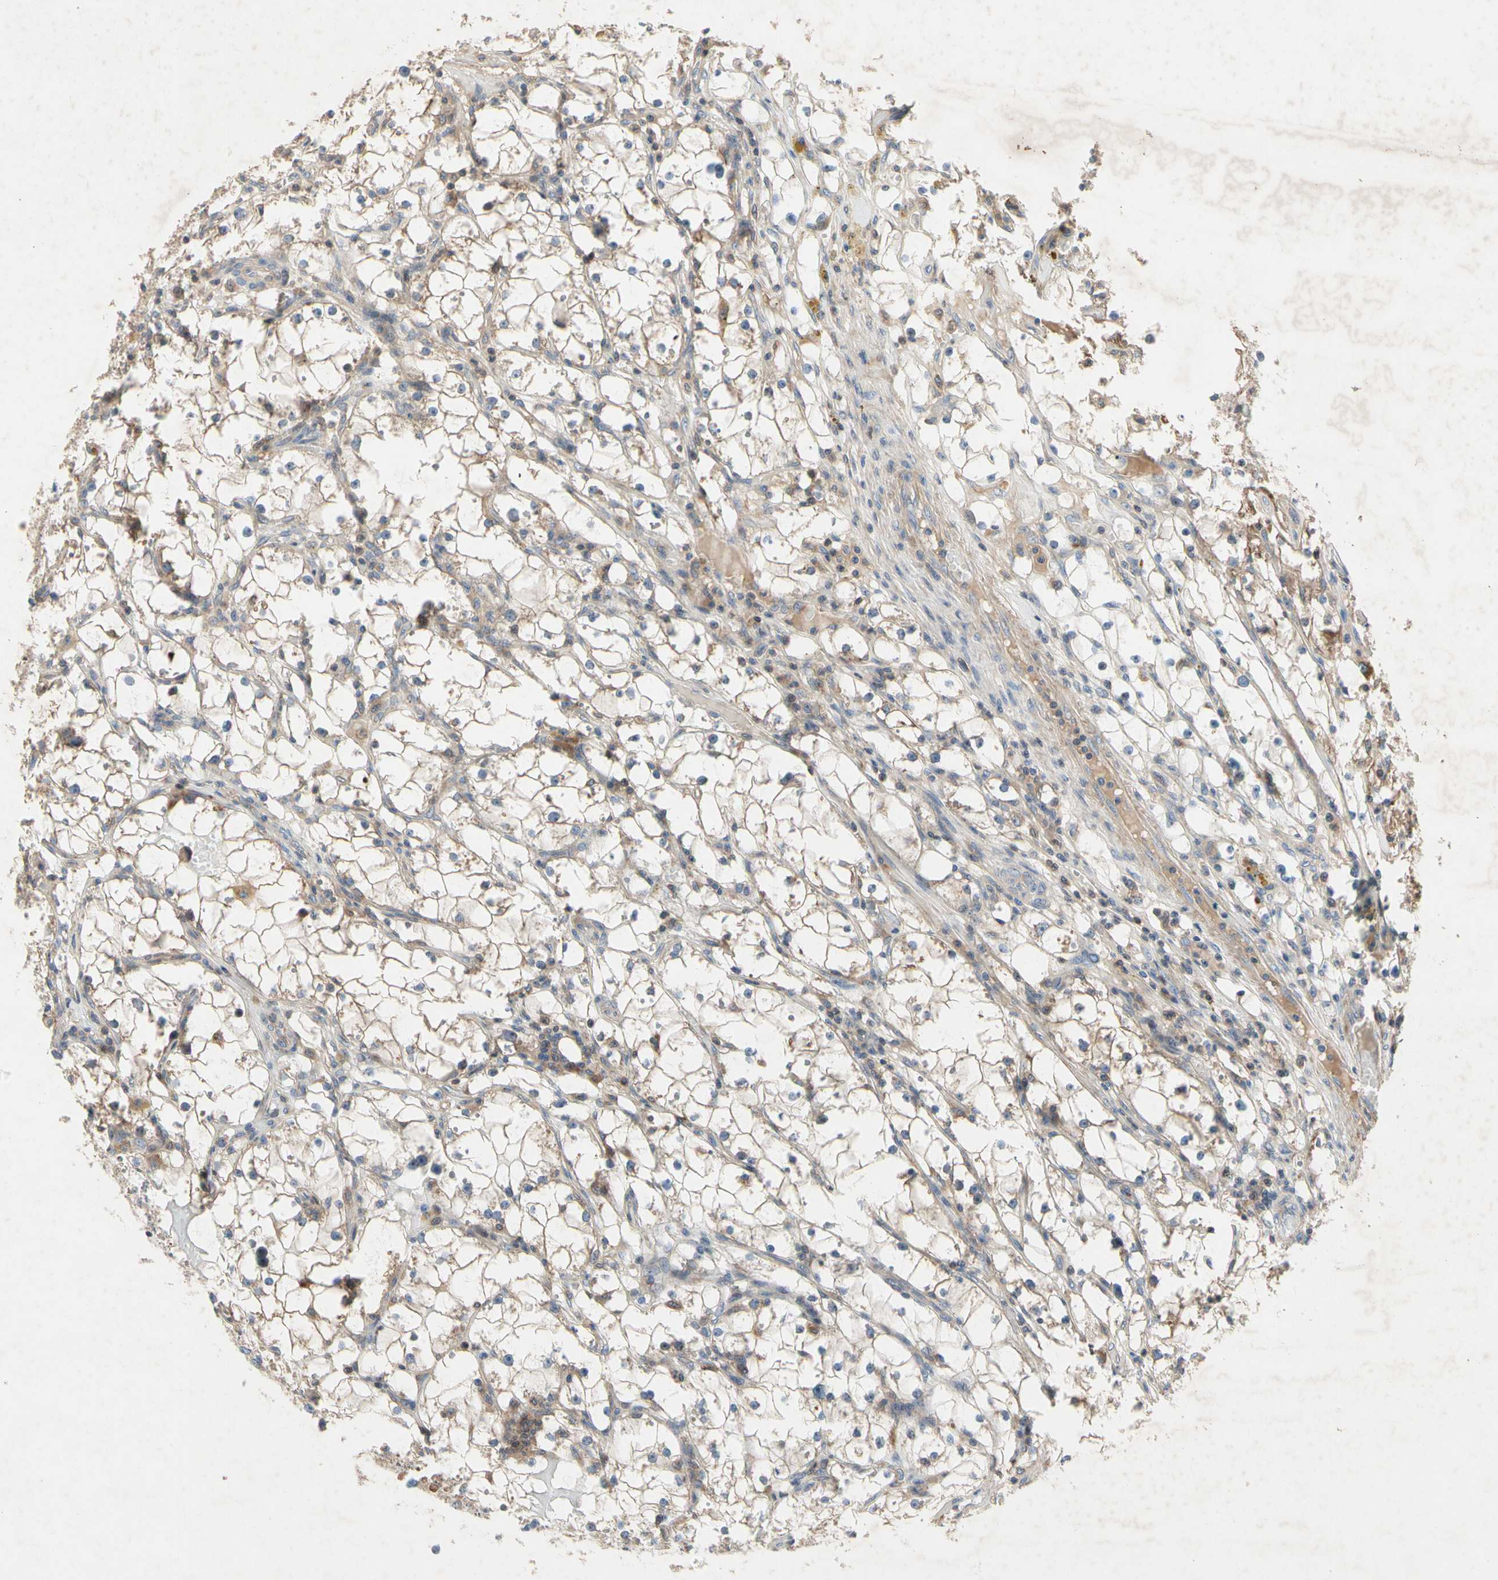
{"staining": {"intensity": "negative", "quantity": "none", "location": "none"}, "tissue": "renal cancer", "cell_type": "Tumor cells", "image_type": "cancer", "snomed": [{"axis": "morphology", "description": "Adenocarcinoma, NOS"}, {"axis": "topography", "description": "Kidney"}], "caption": "Tumor cells are negative for brown protein staining in renal cancer. The staining was performed using DAB (3,3'-diaminobenzidine) to visualize the protein expression in brown, while the nuclei were stained in blue with hematoxylin (Magnification: 20x).", "gene": "CRTAC1", "patient": {"sex": "male", "age": 56}}